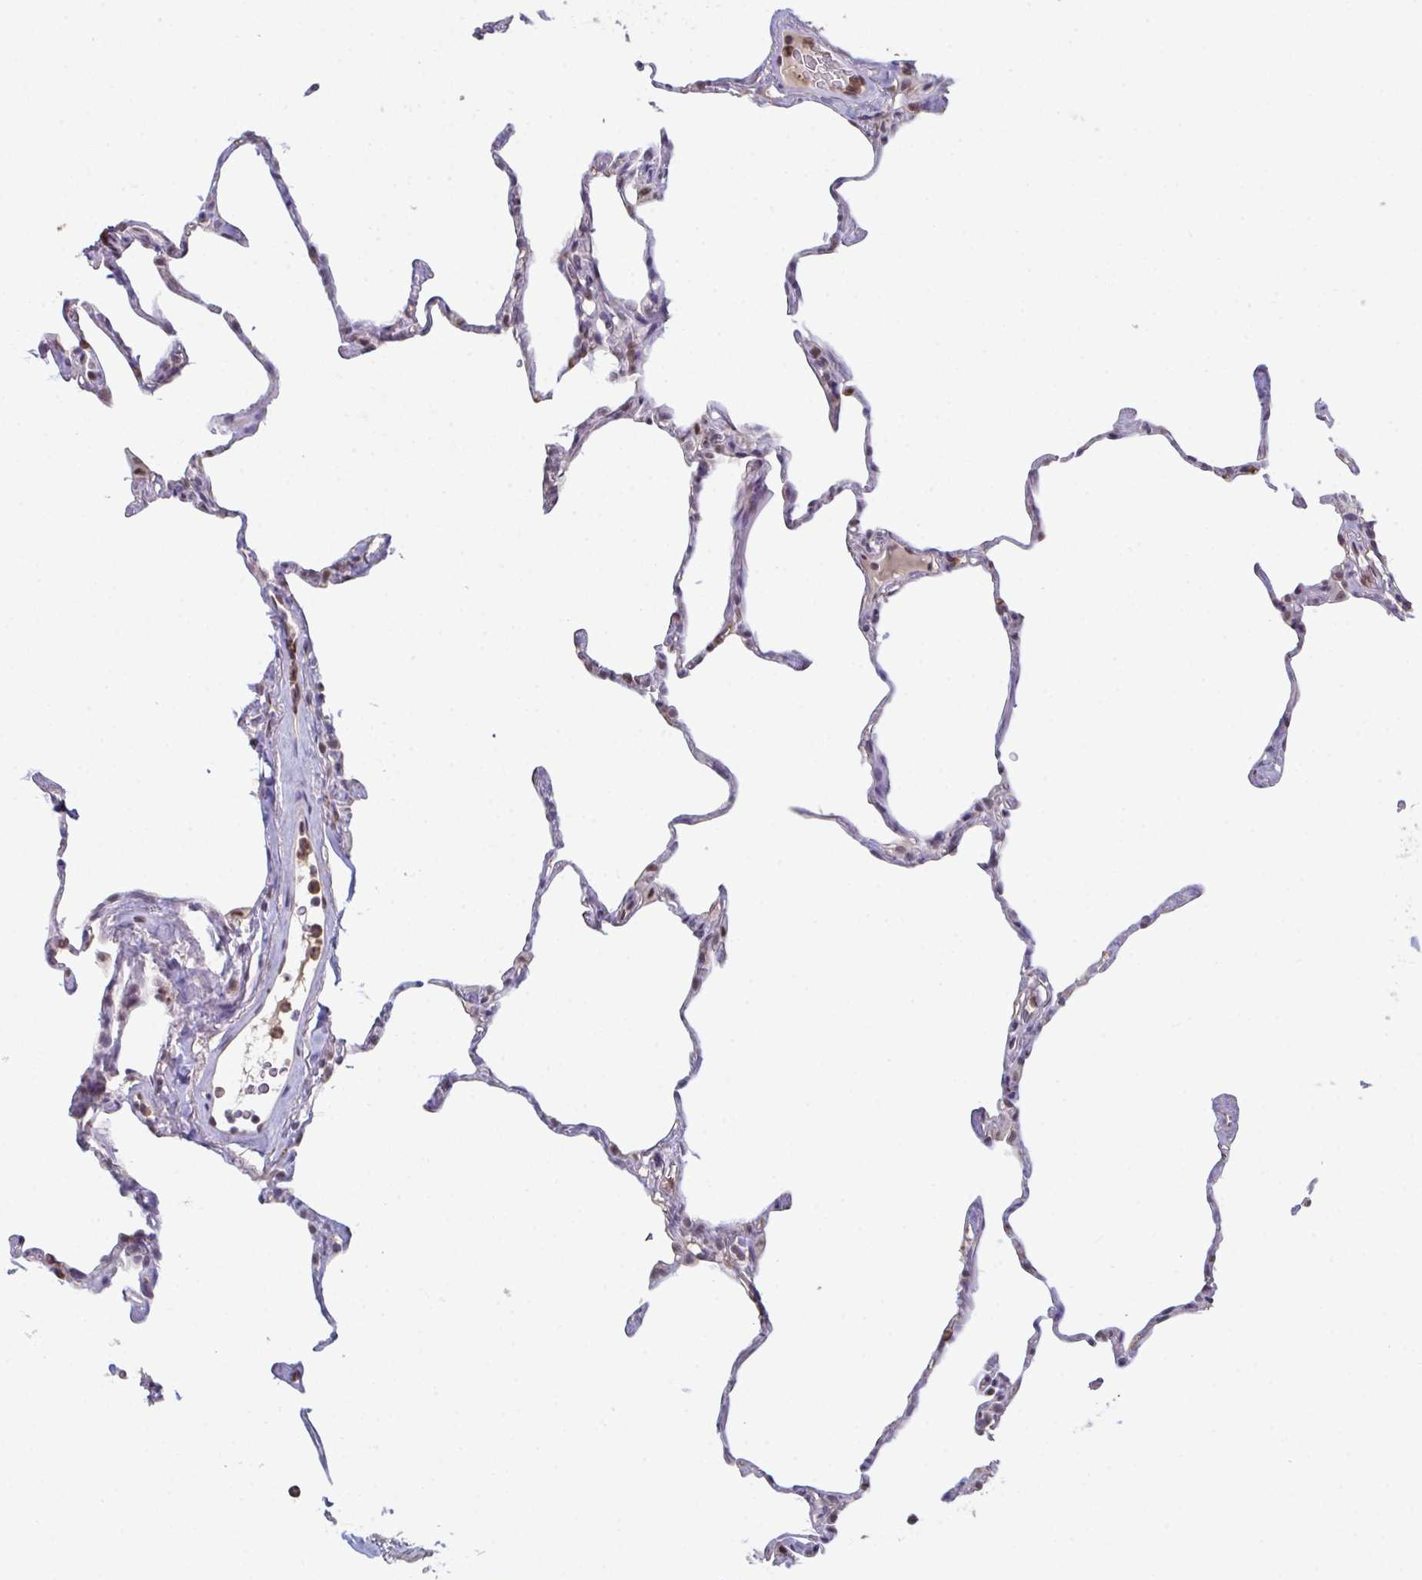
{"staining": {"intensity": "moderate", "quantity": "25%-75%", "location": "nuclear"}, "tissue": "lung", "cell_type": "Alveolar cells", "image_type": "normal", "snomed": [{"axis": "morphology", "description": "Normal tissue, NOS"}, {"axis": "topography", "description": "Lung"}], "caption": "Immunohistochemistry image of unremarkable human lung stained for a protein (brown), which reveals medium levels of moderate nuclear expression in approximately 25%-75% of alveolar cells.", "gene": "ACD", "patient": {"sex": "male", "age": 65}}